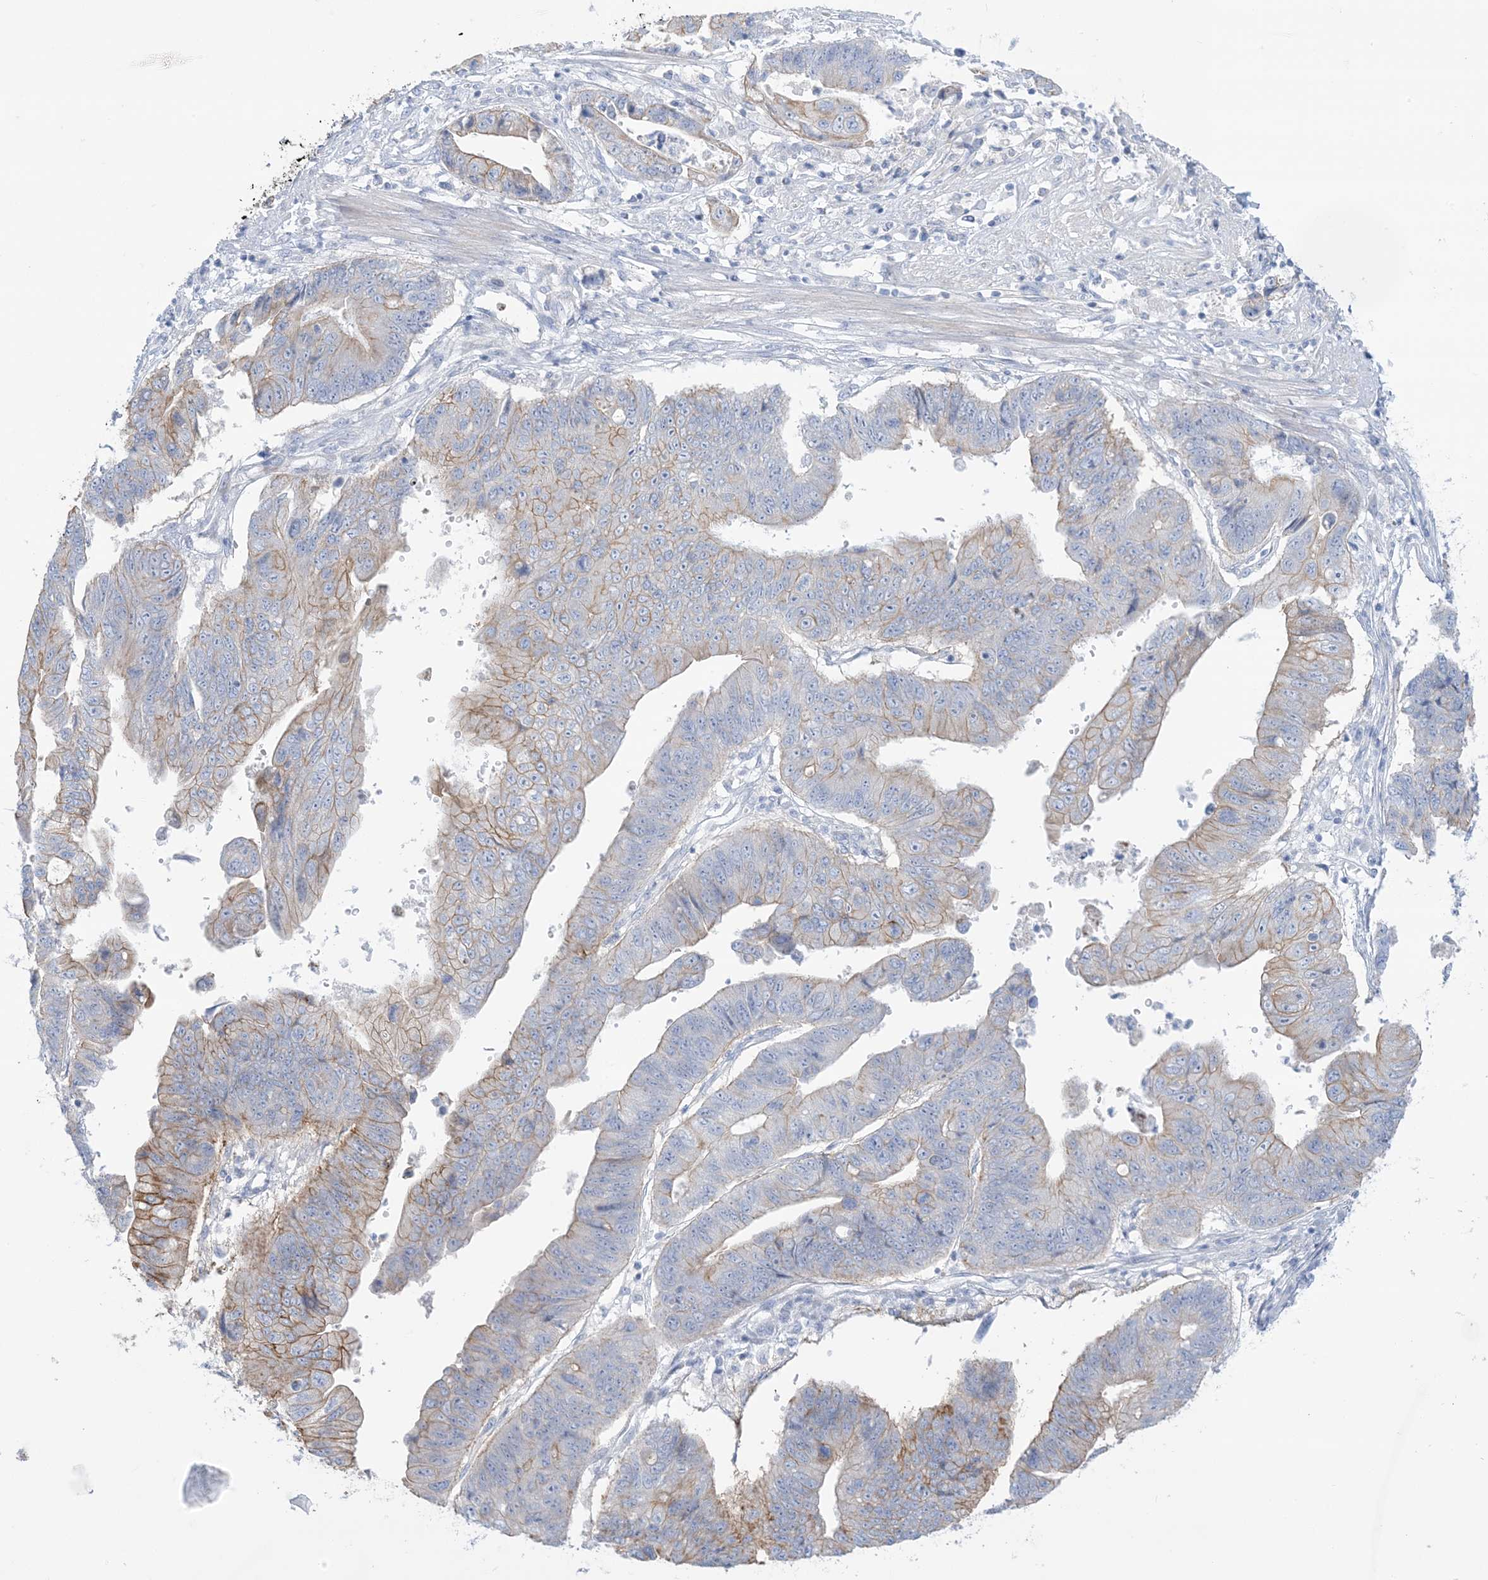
{"staining": {"intensity": "moderate", "quantity": "<25%", "location": "cytoplasmic/membranous"}, "tissue": "stomach cancer", "cell_type": "Tumor cells", "image_type": "cancer", "snomed": [{"axis": "morphology", "description": "Adenocarcinoma, NOS"}, {"axis": "topography", "description": "Stomach"}], "caption": "Immunohistochemical staining of human stomach adenocarcinoma demonstrates moderate cytoplasmic/membranous protein staining in about <25% of tumor cells. The staining was performed using DAB, with brown indicating positive protein expression. Nuclei are stained blue with hematoxylin.", "gene": "ATP11C", "patient": {"sex": "male", "age": 59}}